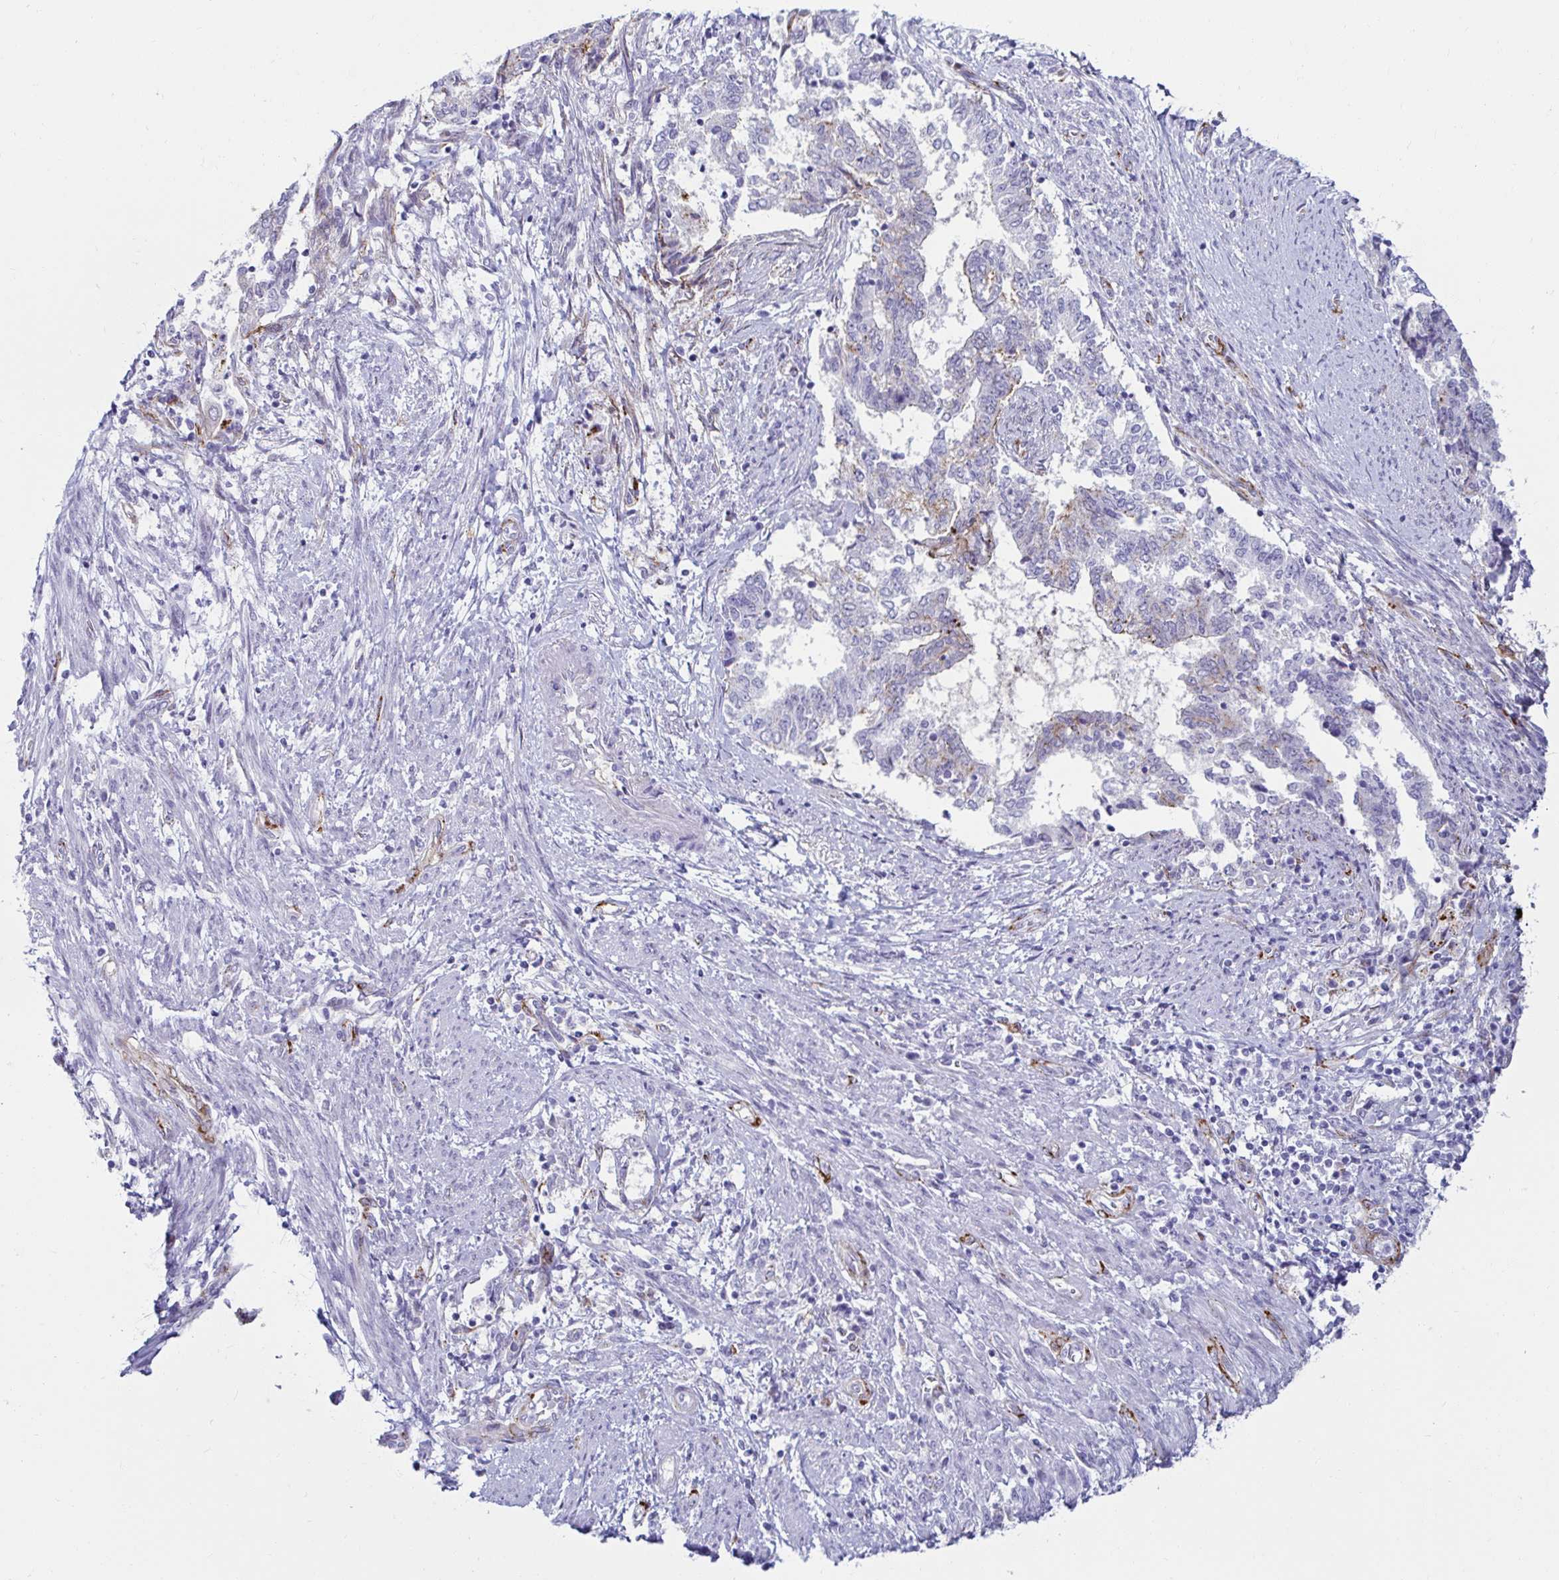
{"staining": {"intensity": "negative", "quantity": "none", "location": "none"}, "tissue": "endometrial cancer", "cell_type": "Tumor cells", "image_type": "cancer", "snomed": [{"axis": "morphology", "description": "Adenocarcinoma, NOS"}, {"axis": "topography", "description": "Endometrium"}], "caption": "The micrograph reveals no significant positivity in tumor cells of endometrial adenocarcinoma.", "gene": "ANKRD62", "patient": {"sex": "female", "age": 65}}